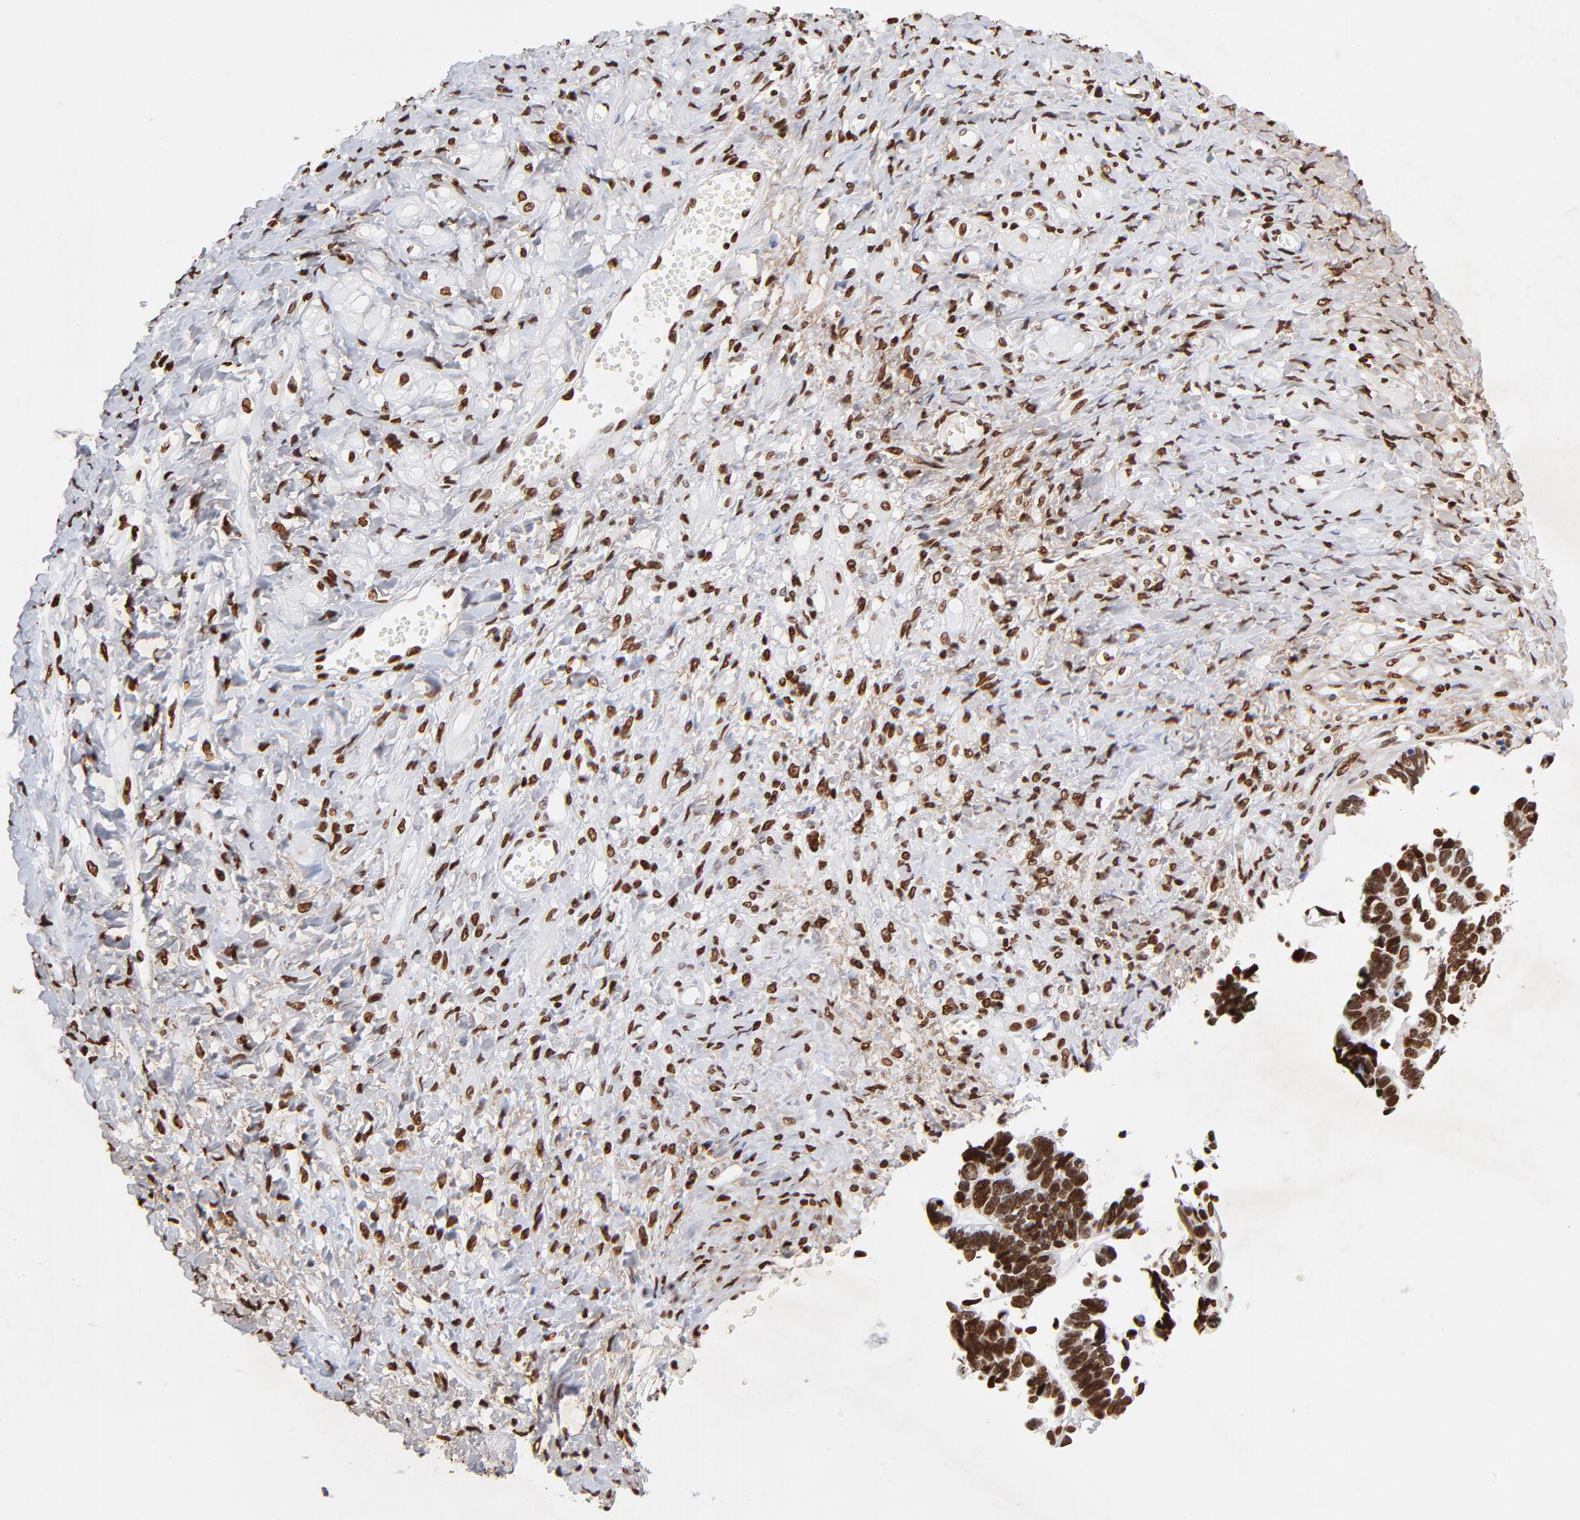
{"staining": {"intensity": "strong", "quantity": ">75%", "location": "nuclear"}, "tissue": "ovarian cancer", "cell_type": "Tumor cells", "image_type": "cancer", "snomed": [{"axis": "morphology", "description": "Cystadenocarcinoma, serous, NOS"}, {"axis": "topography", "description": "Ovary"}], "caption": "A micrograph showing strong nuclear staining in approximately >75% of tumor cells in ovarian serous cystadenocarcinoma, as visualized by brown immunohistochemical staining.", "gene": "FBH1", "patient": {"sex": "female", "age": 77}}